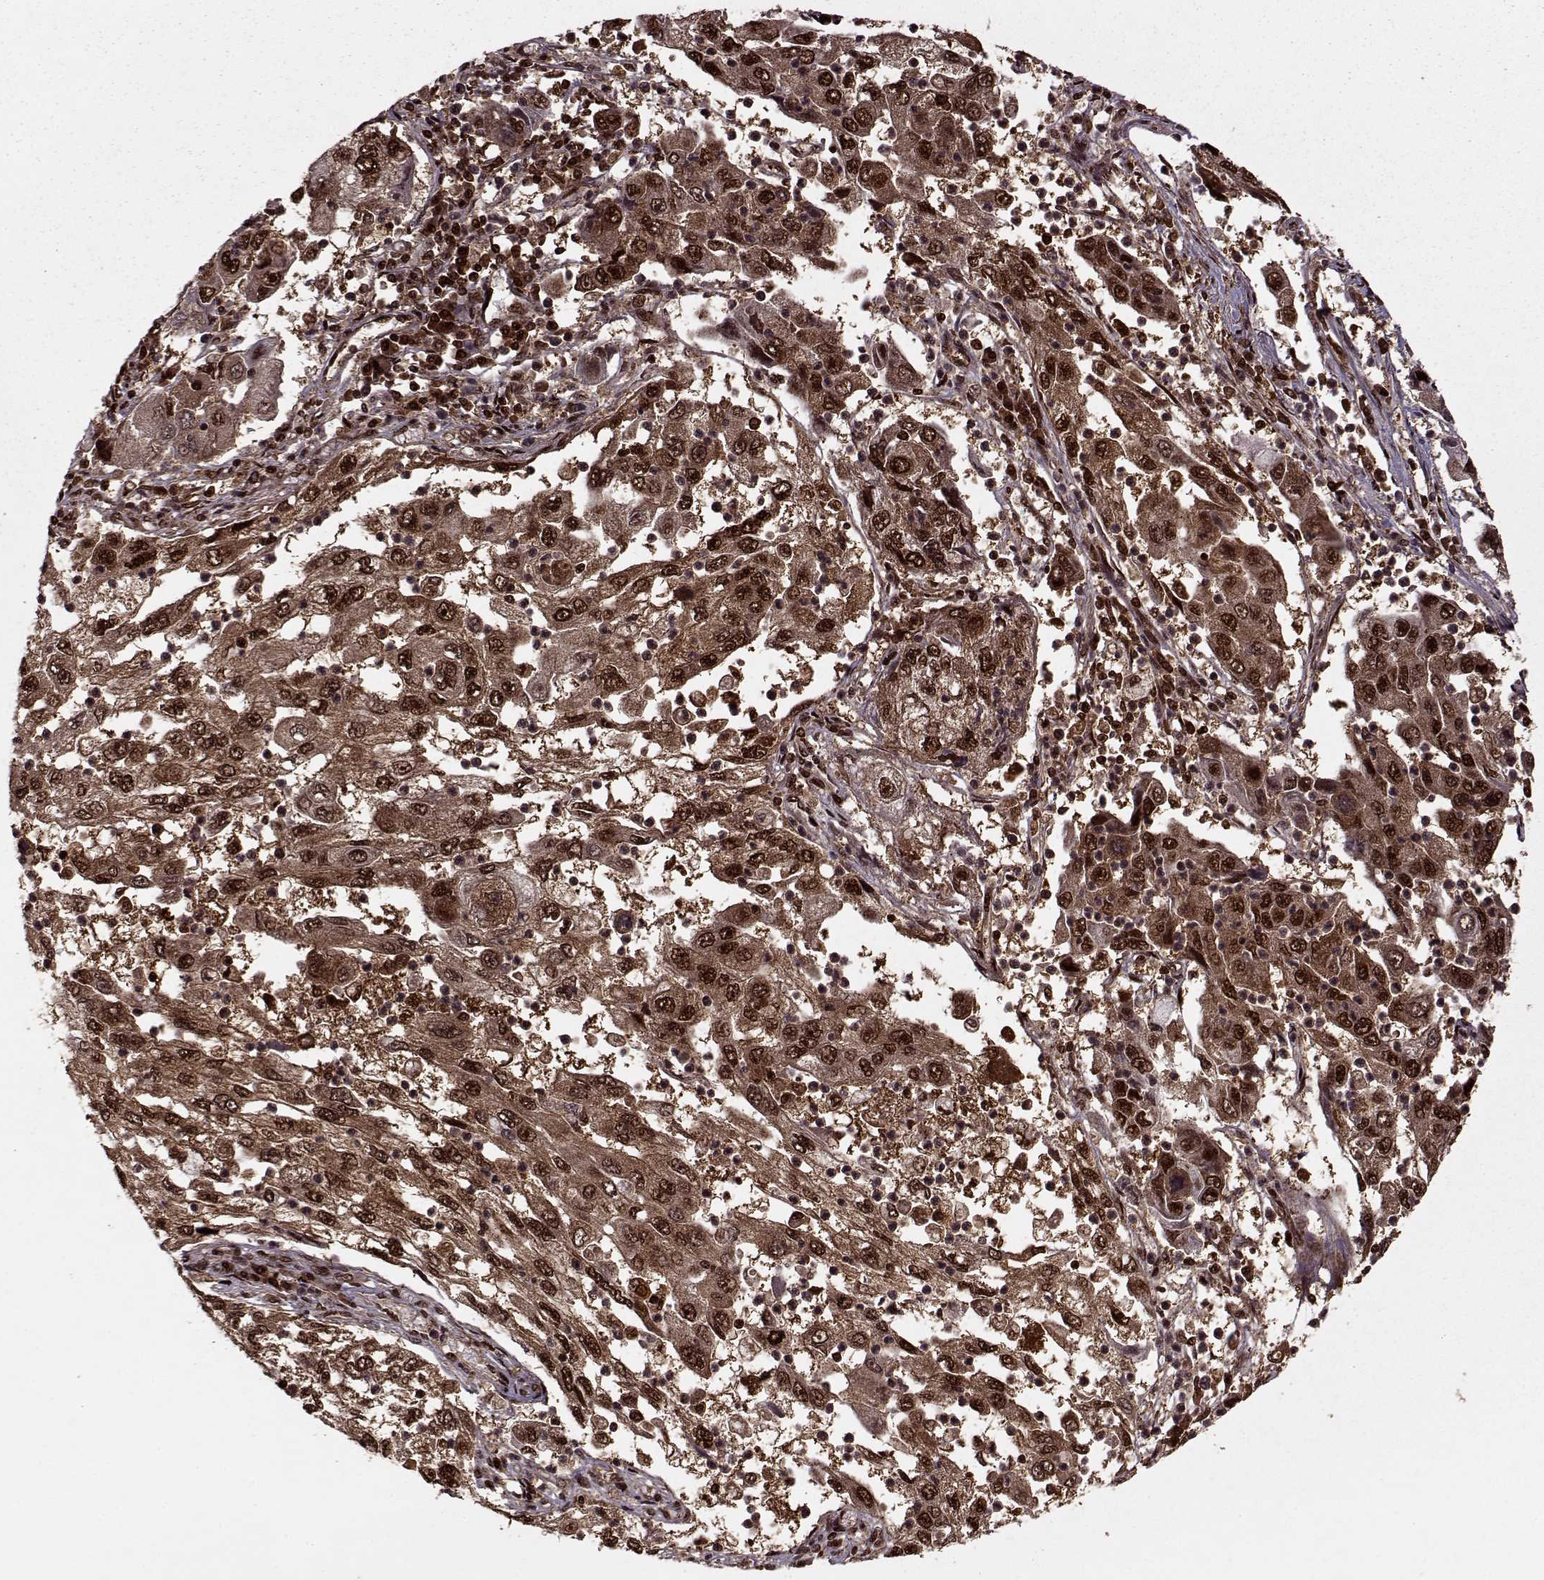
{"staining": {"intensity": "strong", "quantity": ">75%", "location": "cytoplasmic/membranous,nuclear"}, "tissue": "cervical cancer", "cell_type": "Tumor cells", "image_type": "cancer", "snomed": [{"axis": "morphology", "description": "Squamous cell carcinoma, NOS"}, {"axis": "topography", "description": "Cervix"}], "caption": "A histopathology image showing strong cytoplasmic/membranous and nuclear staining in about >75% of tumor cells in squamous cell carcinoma (cervical), as visualized by brown immunohistochemical staining.", "gene": "PSMA7", "patient": {"sex": "female", "age": 36}}